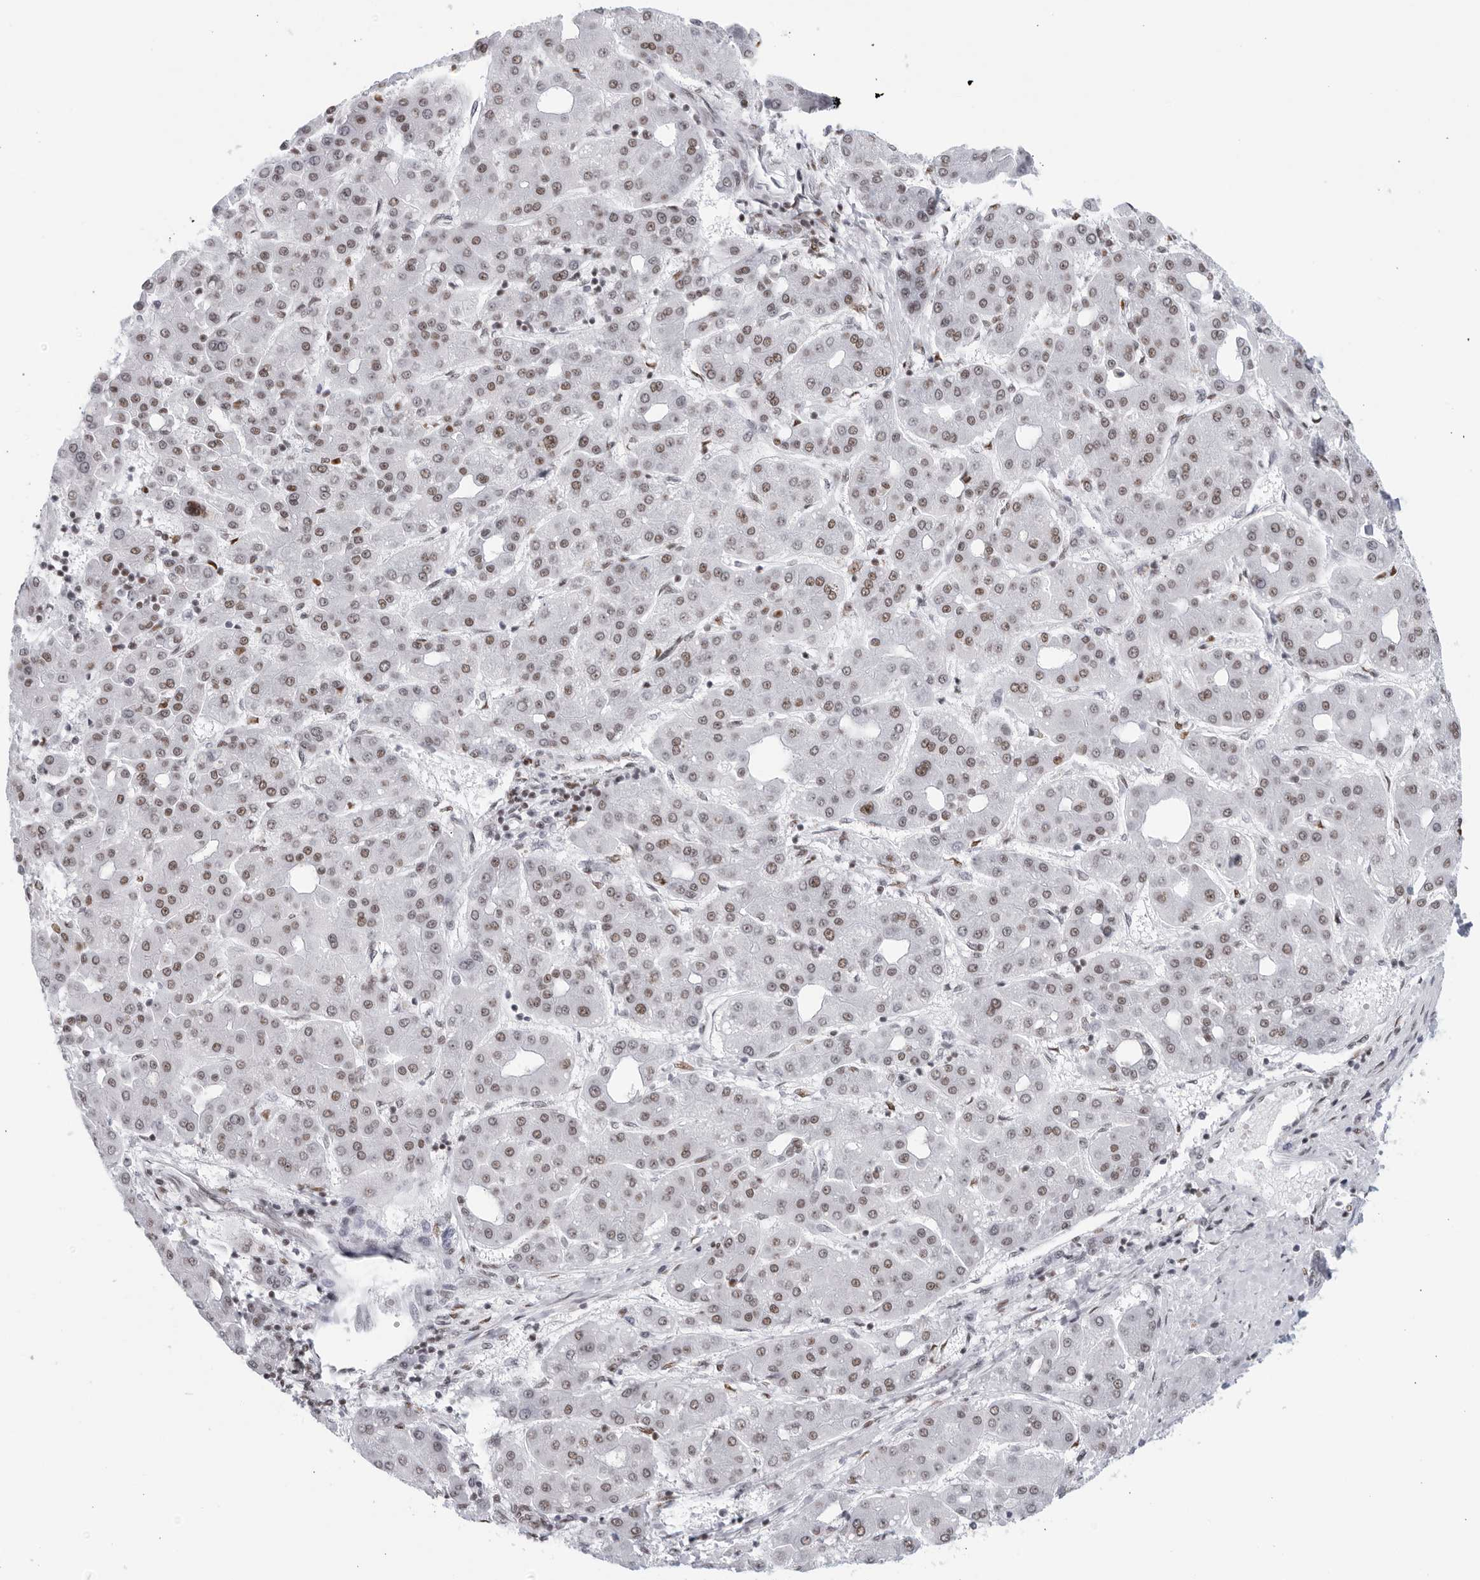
{"staining": {"intensity": "moderate", "quantity": ">75%", "location": "nuclear"}, "tissue": "liver cancer", "cell_type": "Tumor cells", "image_type": "cancer", "snomed": [{"axis": "morphology", "description": "Carcinoma, Hepatocellular, NOS"}, {"axis": "topography", "description": "Liver"}], "caption": "DAB (3,3'-diaminobenzidine) immunohistochemical staining of human hepatocellular carcinoma (liver) shows moderate nuclear protein expression in approximately >75% of tumor cells.", "gene": "HP1BP3", "patient": {"sex": "male", "age": 65}}